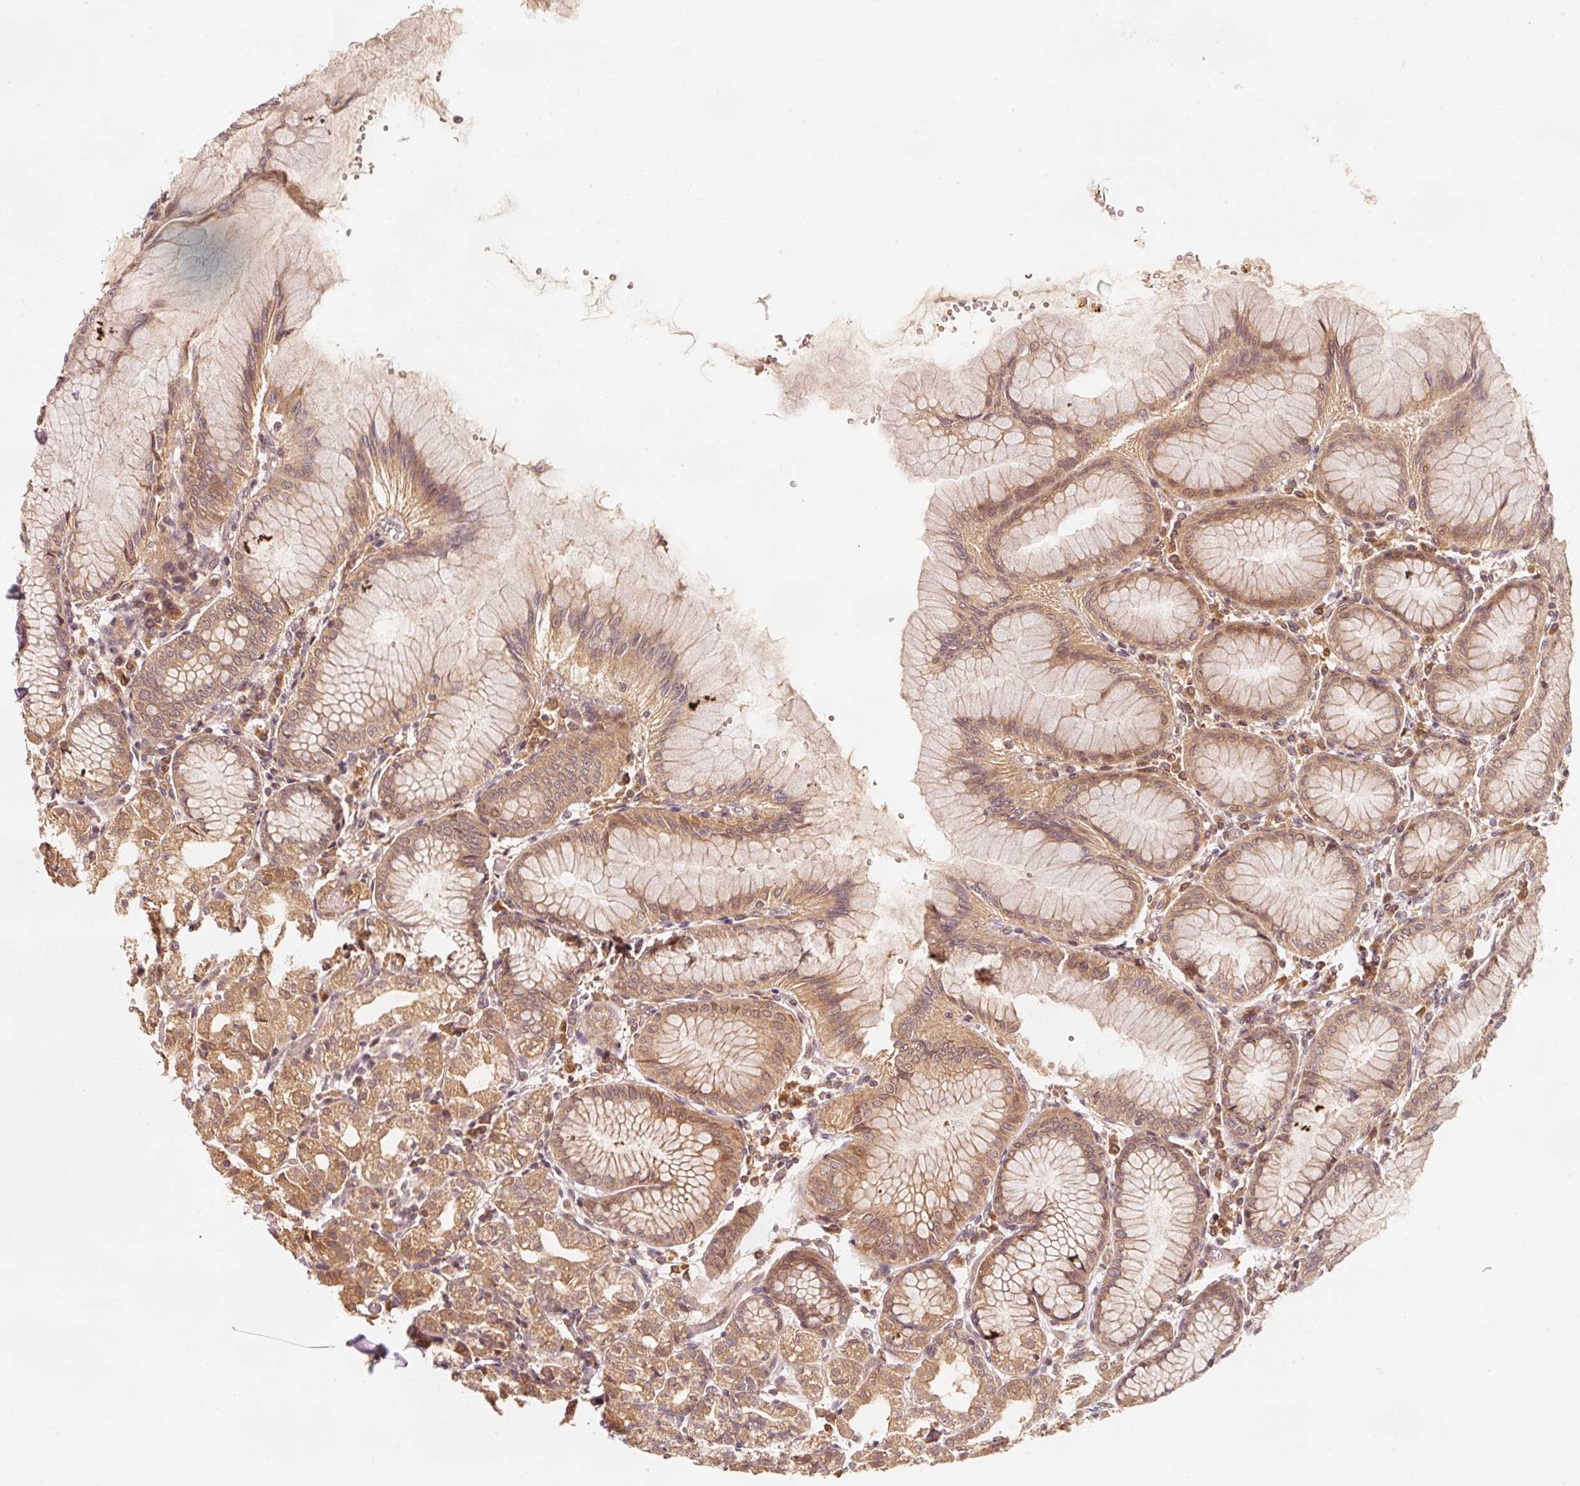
{"staining": {"intensity": "moderate", "quantity": ">75%", "location": "cytoplasmic/membranous"}, "tissue": "stomach", "cell_type": "Glandular cells", "image_type": "normal", "snomed": [{"axis": "morphology", "description": "Normal tissue, NOS"}, {"axis": "topography", "description": "Stomach"}], "caption": "This is an image of immunohistochemistry staining of benign stomach, which shows moderate staining in the cytoplasmic/membranous of glandular cells.", "gene": "RRAS2", "patient": {"sex": "female", "age": 57}}